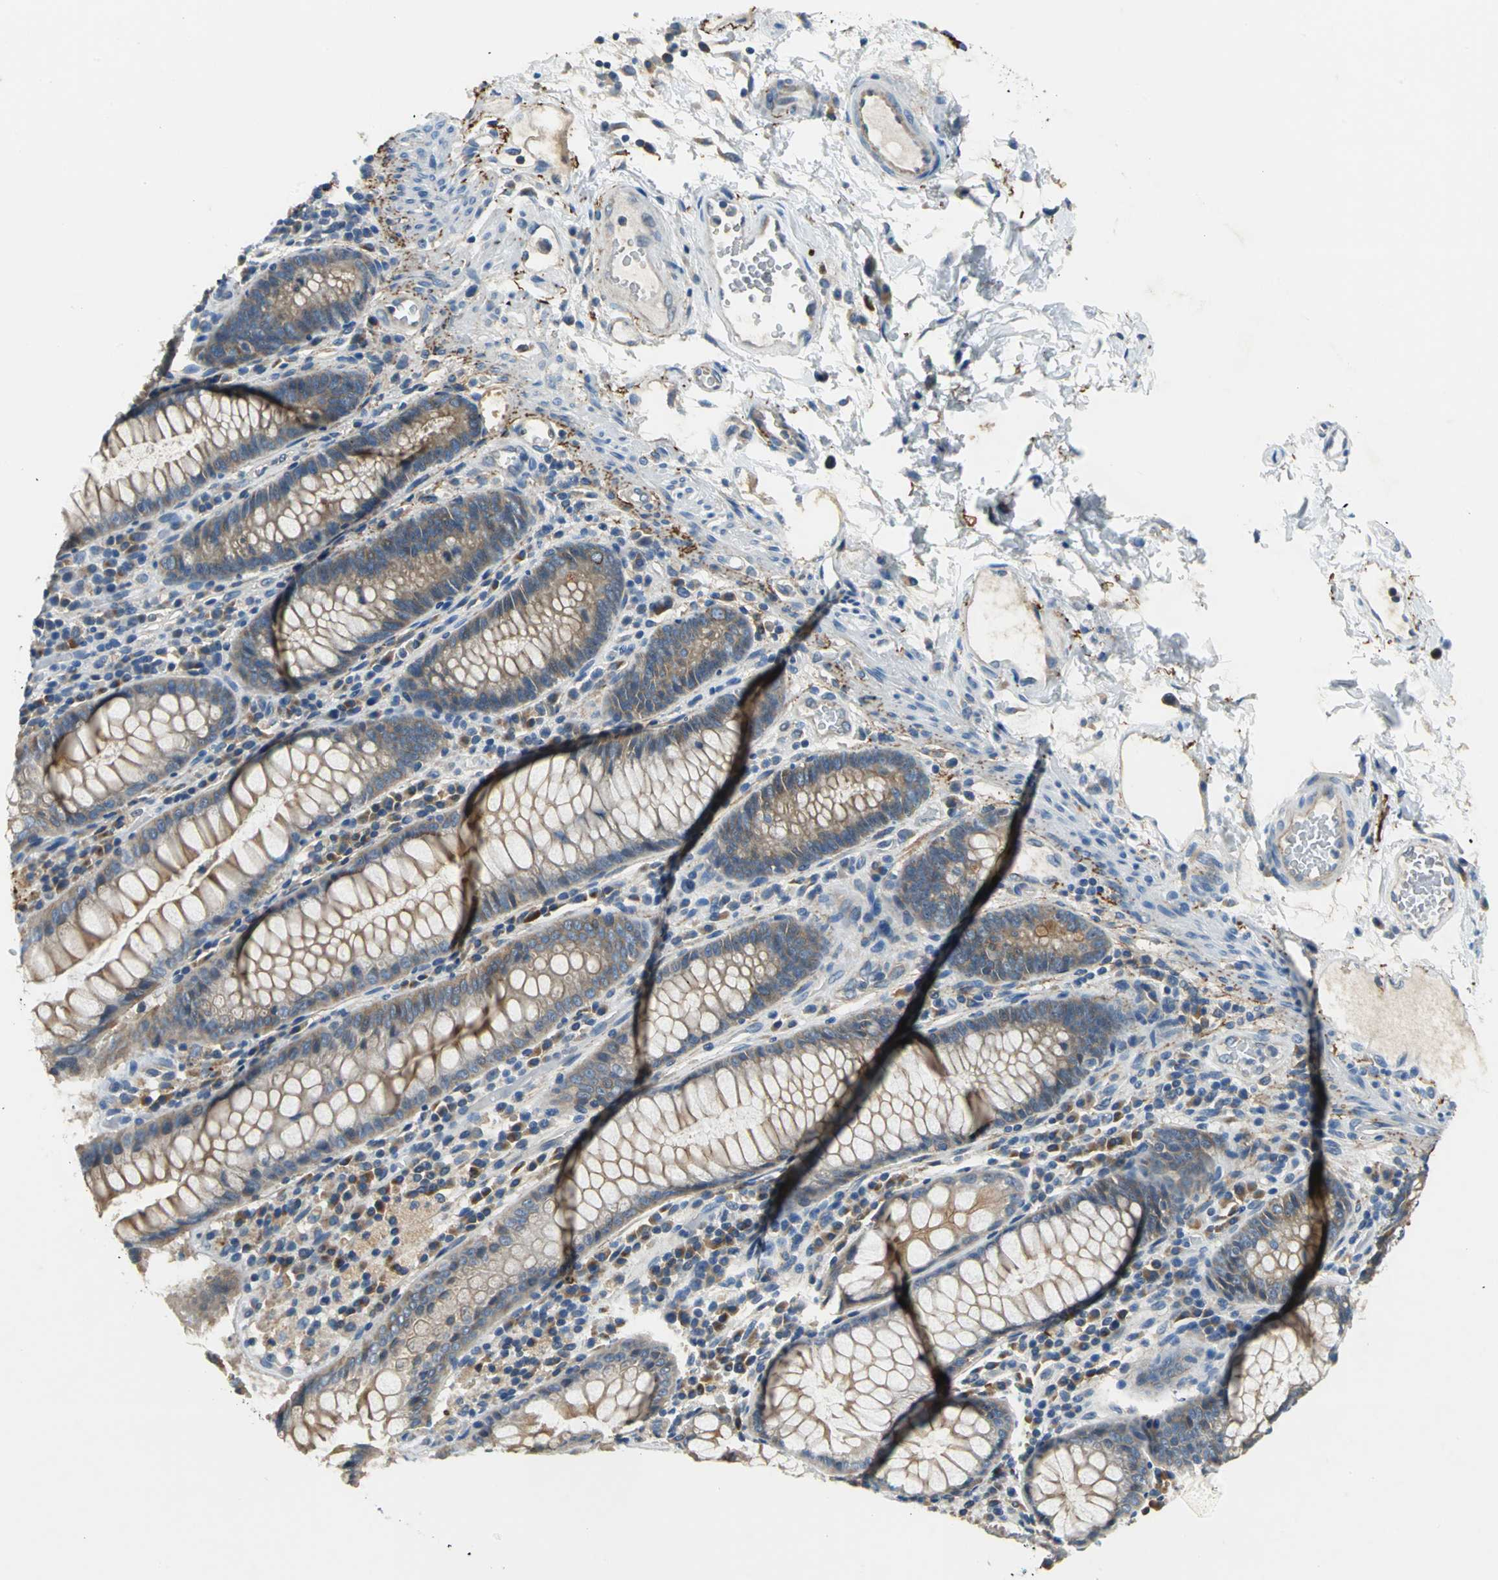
{"staining": {"intensity": "weak", "quantity": ">75%", "location": "cytoplasmic/membranous"}, "tissue": "colon", "cell_type": "Endothelial cells", "image_type": "normal", "snomed": [{"axis": "morphology", "description": "Normal tissue, NOS"}, {"axis": "topography", "description": "Colon"}], "caption": "IHC (DAB (3,3'-diaminobenzidine)) staining of unremarkable human colon displays weak cytoplasmic/membranous protein staining in about >75% of endothelial cells. The staining is performed using DAB (3,3'-diaminobenzidine) brown chromogen to label protein expression. The nuclei are counter-stained blue using hematoxylin.", "gene": "SLC16A7", "patient": {"sex": "female", "age": 46}}